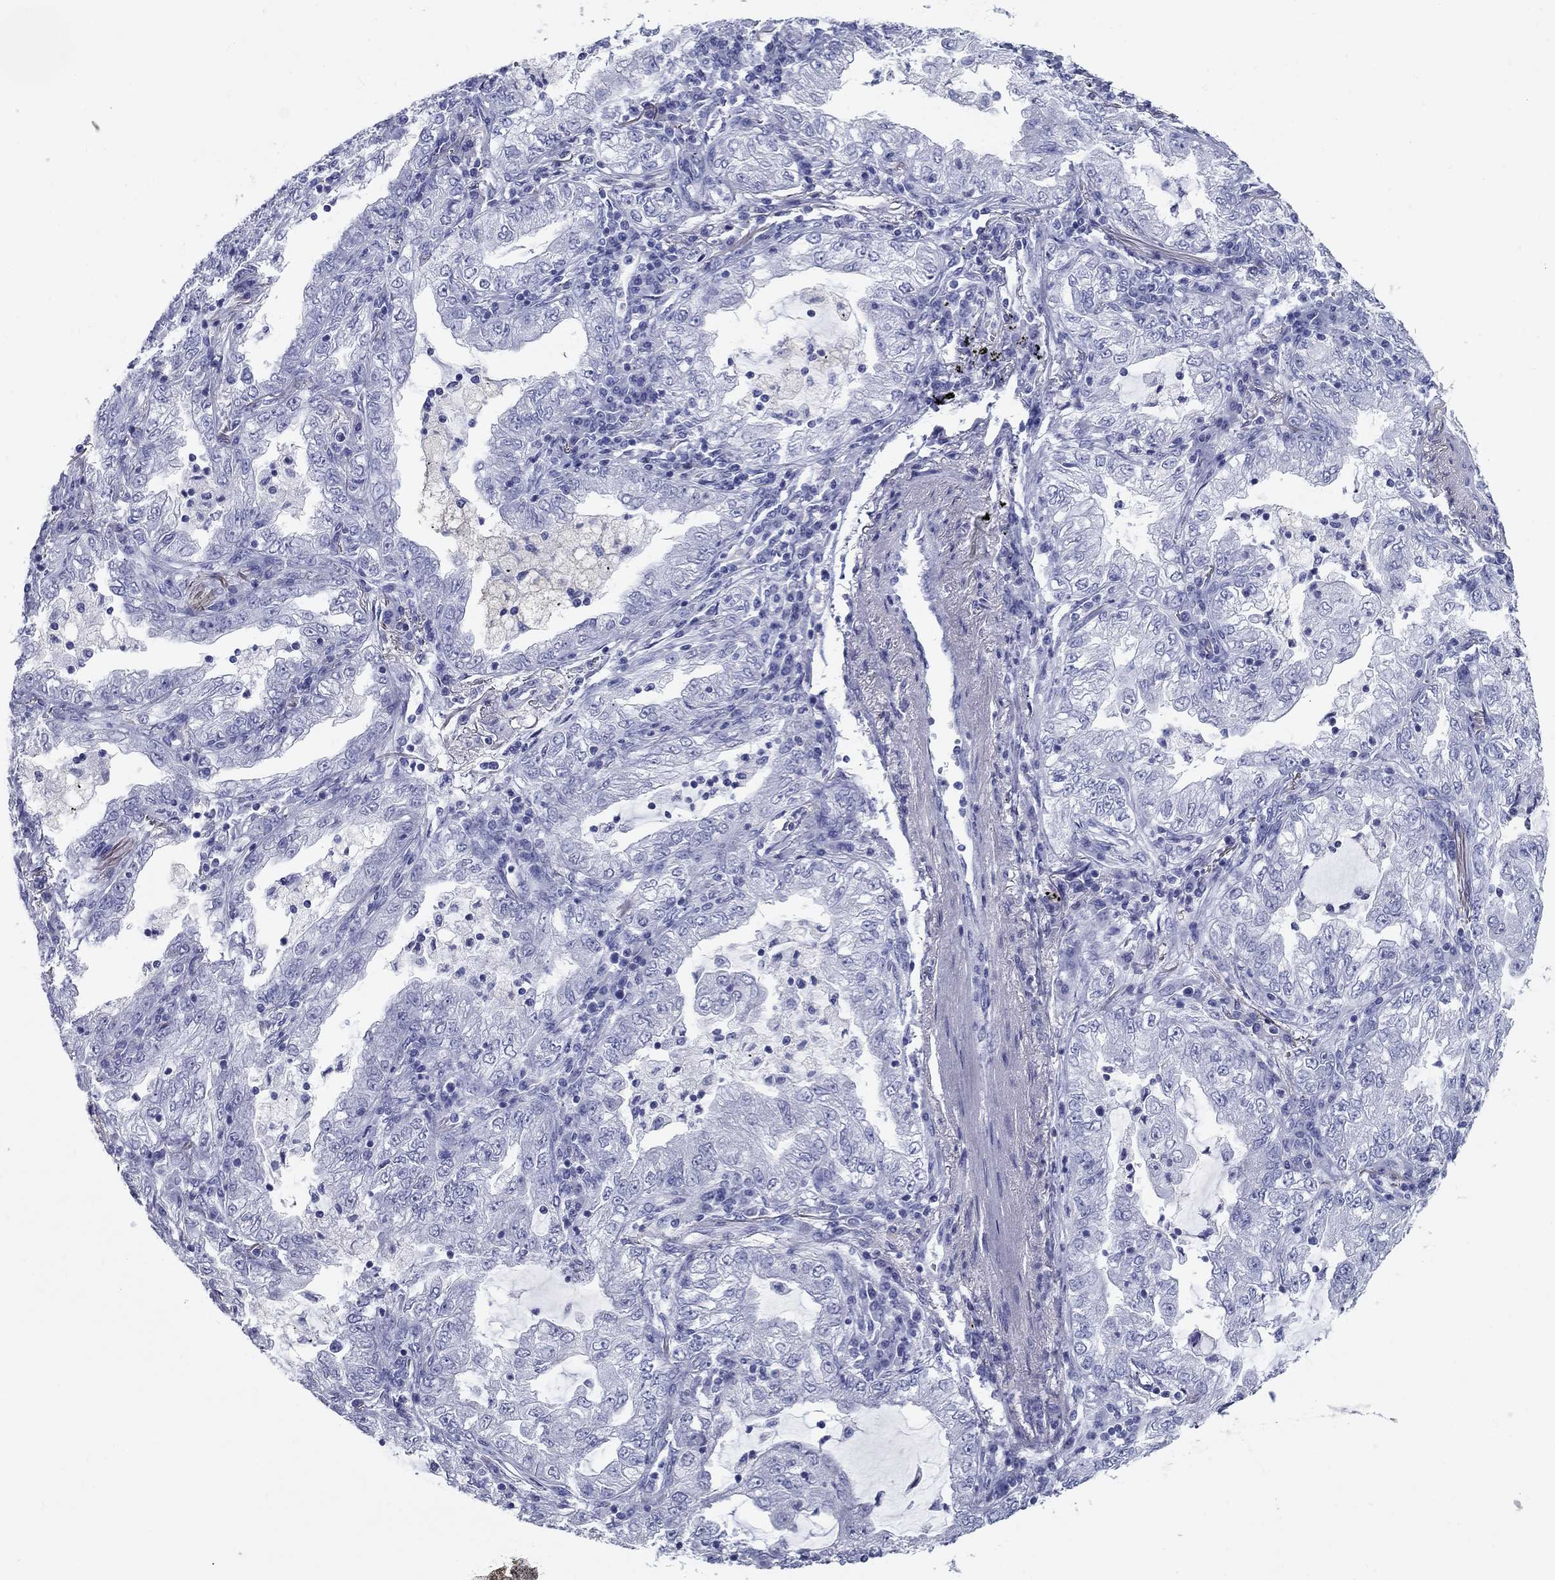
{"staining": {"intensity": "negative", "quantity": "none", "location": "none"}, "tissue": "lung cancer", "cell_type": "Tumor cells", "image_type": "cancer", "snomed": [{"axis": "morphology", "description": "Adenocarcinoma, NOS"}, {"axis": "topography", "description": "Lung"}], "caption": "This micrograph is of lung cancer (adenocarcinoma) stained with immunohistochemistry (IHC) to label a protein in brown with the nuclei are counter-stained blue. There is no staining in tumor cells. (DAB (3,3'-diaminobenzidine) immunohistochemistry (IHC) with hematoxylin counter stain).", "gene": "NPPA", "patient": {"sex": "female", "age": 73}}